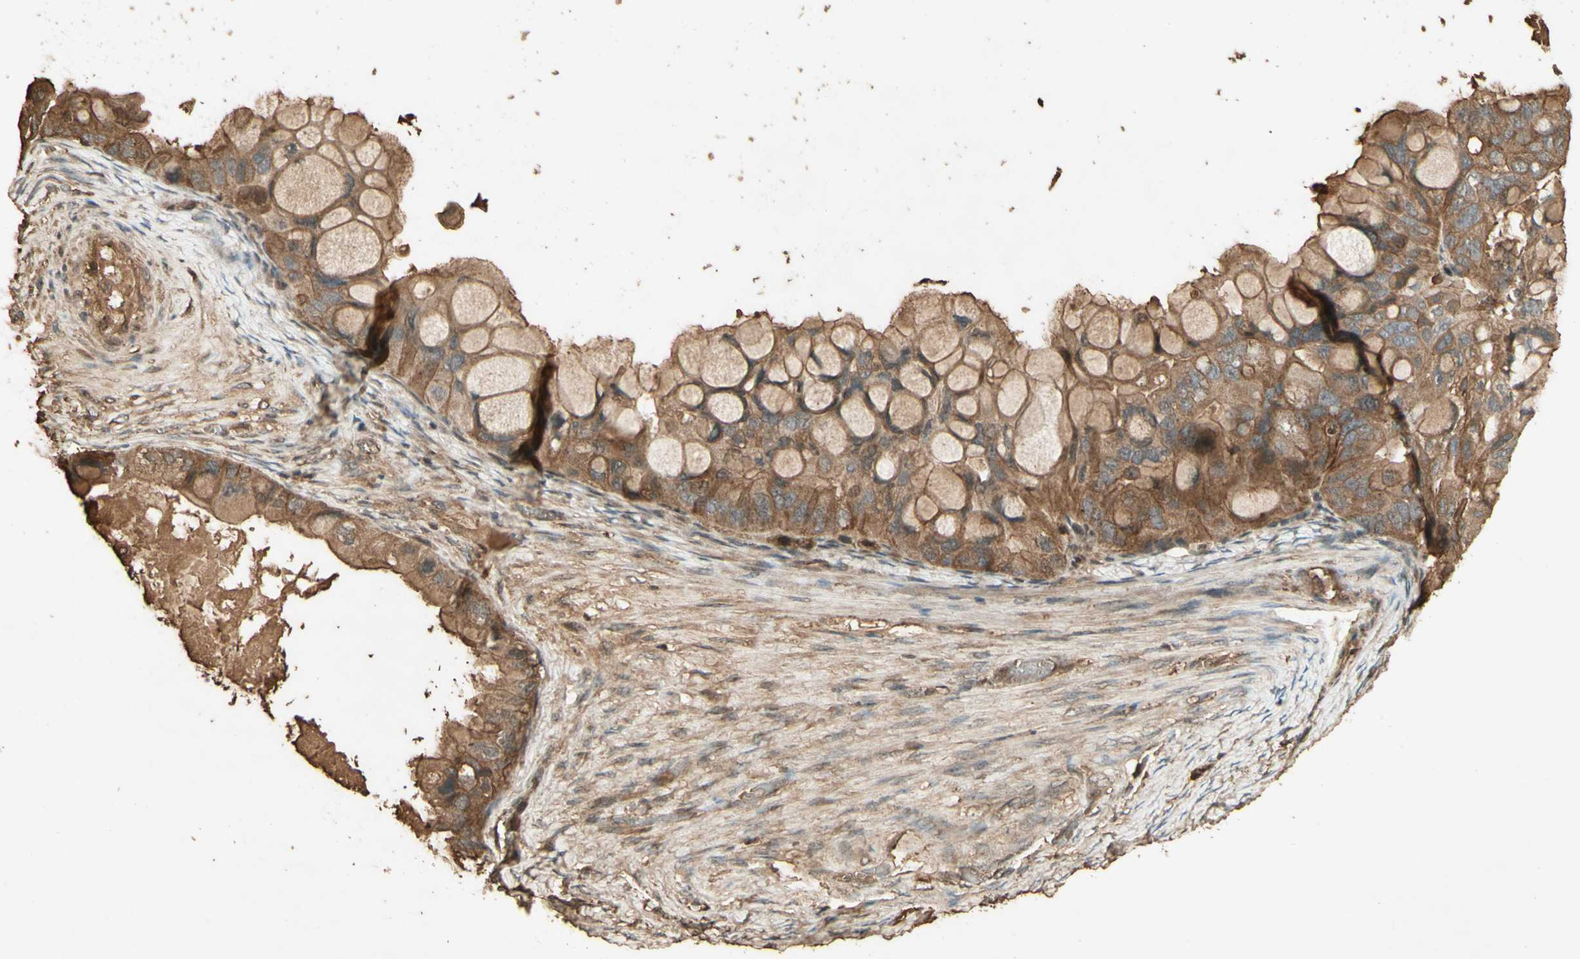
{"staining": {"intensity": "moderate", "quantity": ">75%", "location": "cytoplasmic/membranous"}, "tissue": "ovarian cancer", "cell_type": "Tumor cells", "image_type": "cancer", "snomed": [{"axis": "morphology", "description": "Cystadenocarcinoma, mucinous, NOS"}, {"axis": "topography", "description": "Ovary"}], "caption": "A micrograph showing moderate cytoplasmic/membranous expression in approximately >75% of tumor cells in ovarian cancer (mucinous cystadenocarcinoma), as visualized by brown immunohistochemical staining.", "gene": "SMAD9", "patient": {"sex": "female", "age": 80}}